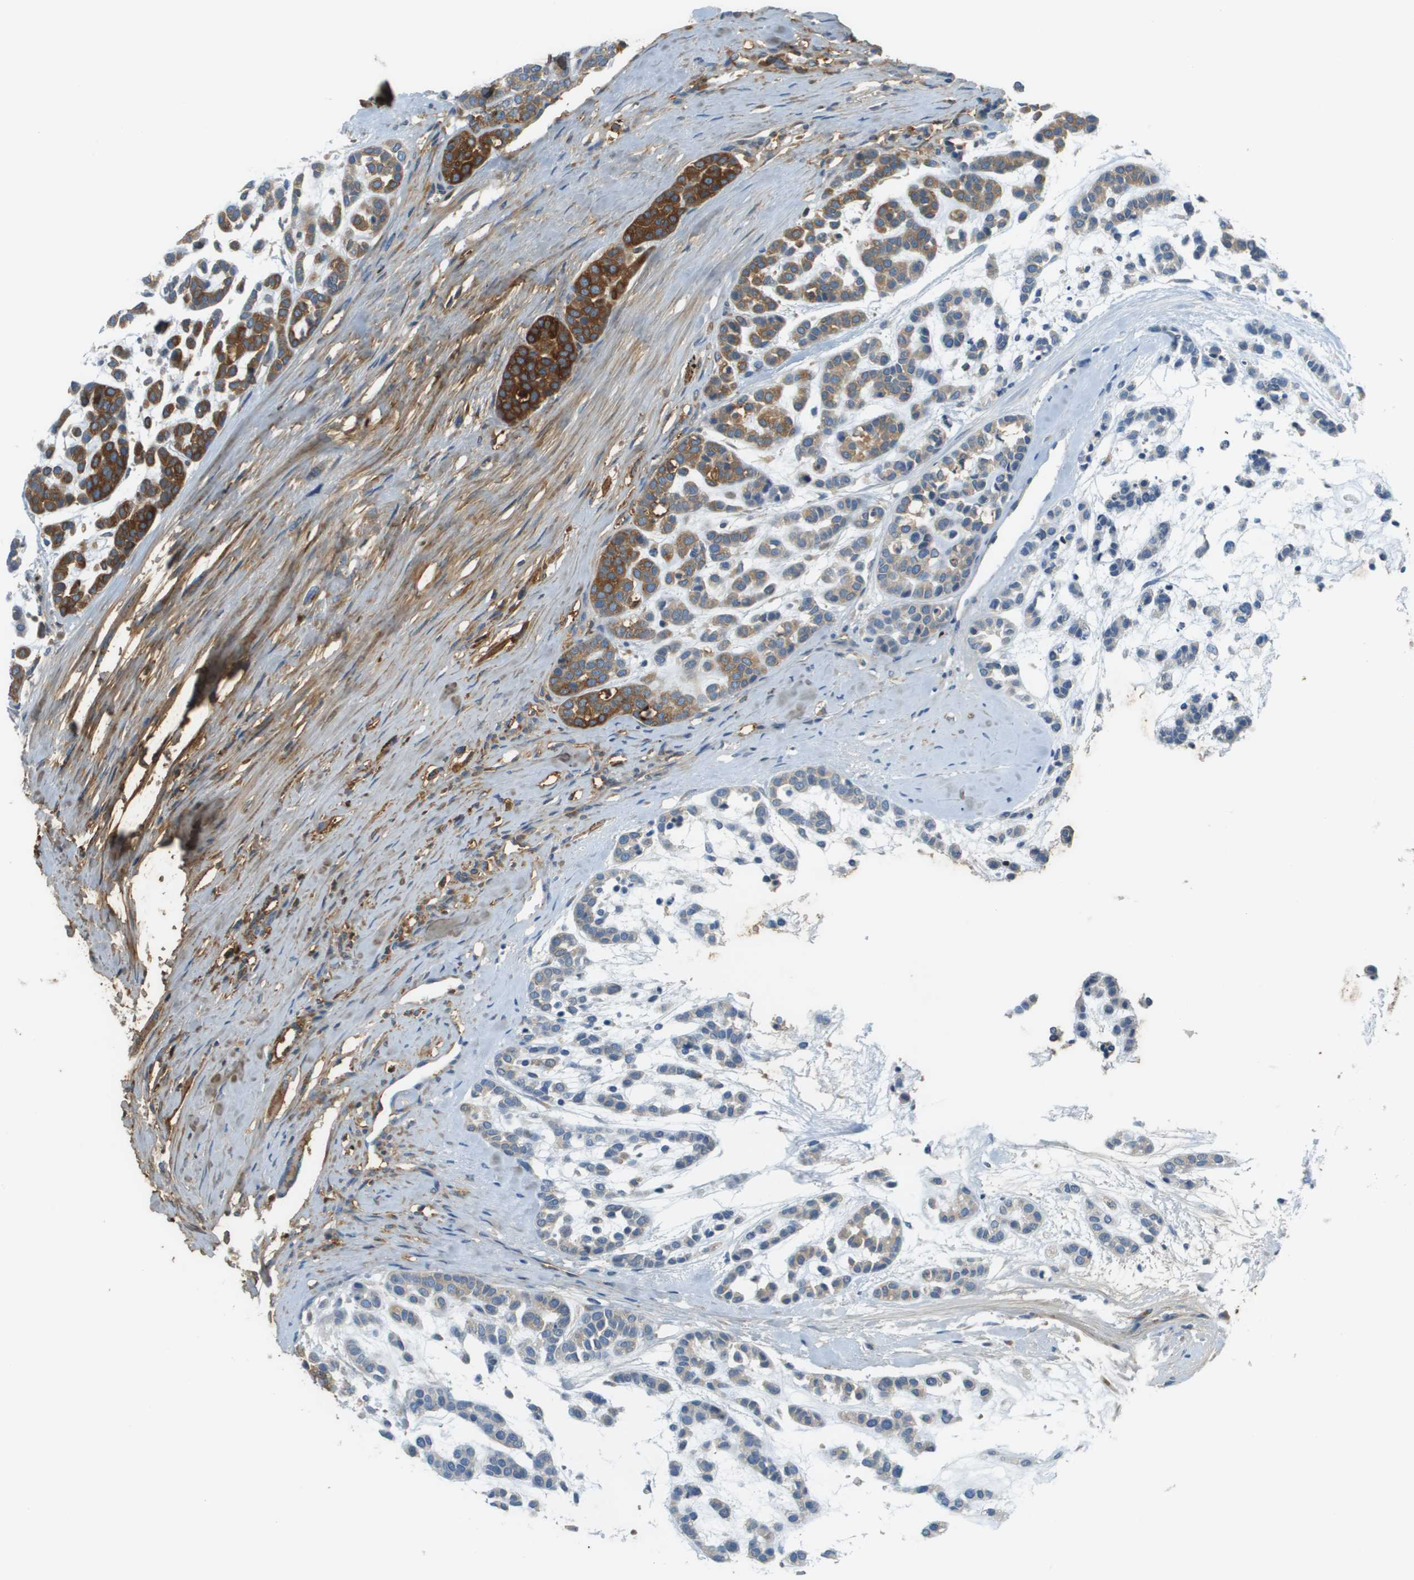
{"staining": {"intensity": "strong", "quantity": "25%-75%", "location": "cytoplasmic/membranous"}, "tissue": "head and neck cancer", "cell_type": "Tumor cells", "image_type": "cancer", "snomed": [{"axis": "morphology", "description": "Adenocarcinoma, NOS"}, {"axis": "morphology", "description": "Adenoma, NOS"}, {"axis": "topography", "description": "Head-Neck"}], "caption": "Immunohistochemical staining of human head and neck cancer (adenocarcinoma) demonstrates strong cytoplasmic/membranous protein expression in about 25%-75% of tumor cells.", "gene": "DCN", "patient": {"sex": "female", "age": 55}}